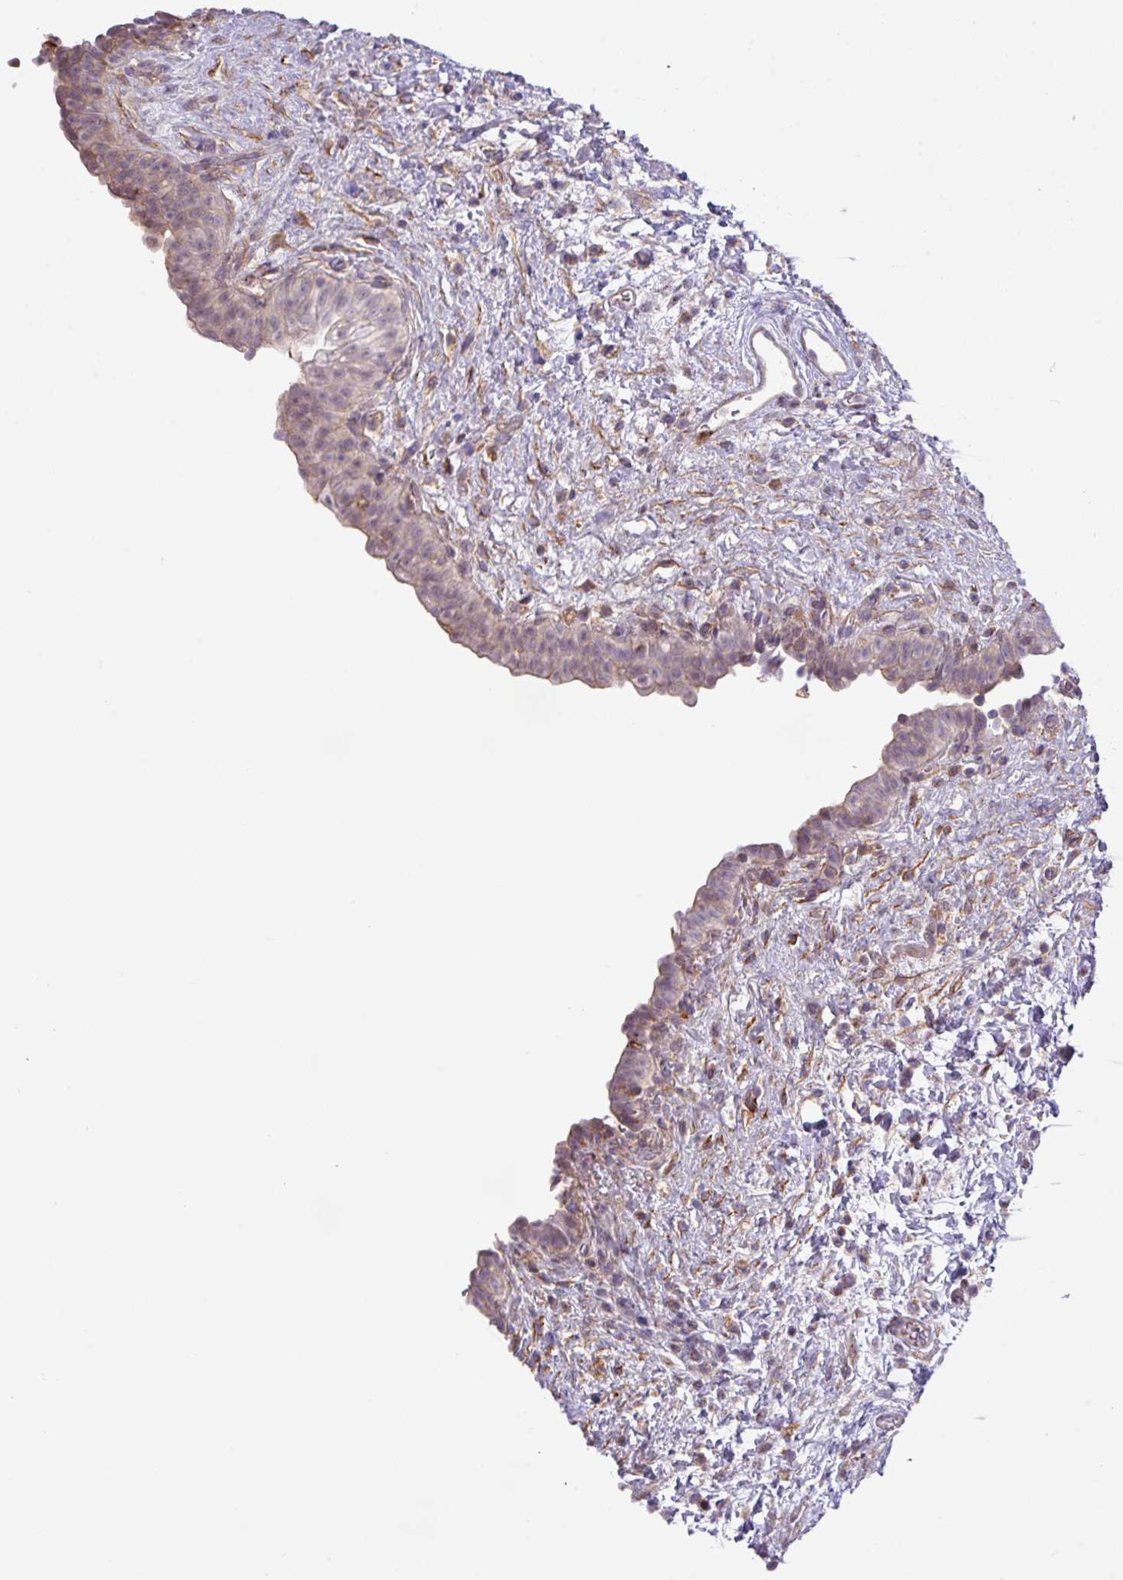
{"staining": {"intensity": "weak", "quantity": "25%-75%", "location": "cytoplasmic/membranous"}, "tissue": "urinary bladder", "cell_type": "Urothelial cells", "image_type": "normal", "snomed": [{"axis": "morphology", "description": "Normal tissue, NOS"}, {"axis": "topography", "description": "Urinary bladder"}], "caption": "Human urinary bladder stained with a brown dye demonstrates weak cytoplasmic/membranous positive positivity in about 25%-75% of urothelial cells.", "gene": "LRRC41", "patient": {"sex": "male", "age": 69}}